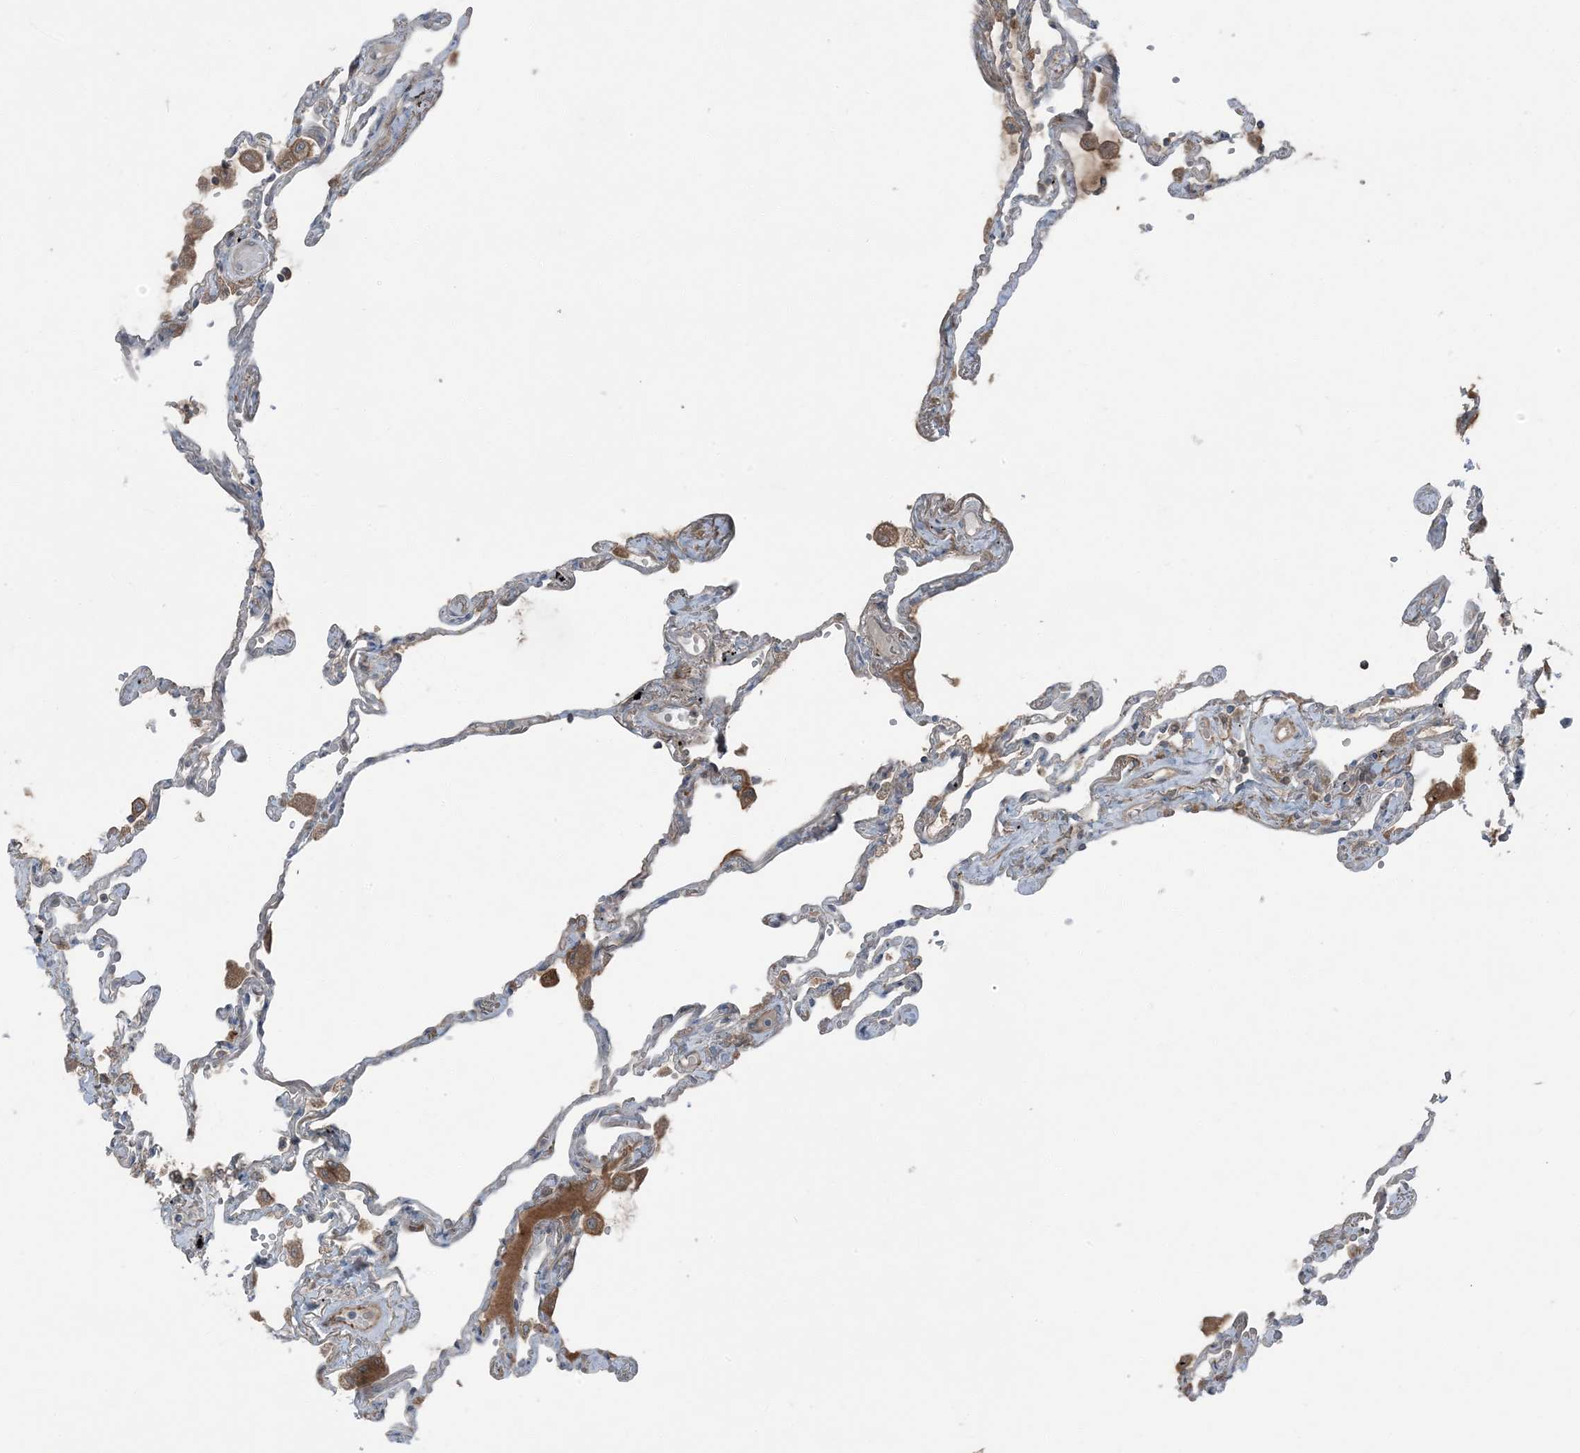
{"staining": {"intensity": "negative", "quantity": "none", "location": "none"}, "tissue": "lung", "cell_type": "Alveolar cells", "image_type": "normal", "snomed": [{"axis": "morphology", "description": "Normal tissue, NOS"}, {"axis": "topography", "description": "Lung"}], "caption": "Immunohistochemical staining of unremarkable lung exhibits no significant expression in alveolar cells. Brightfield microscopy of immunohistochemistry stained with DAB (3,3'-diaminobenzidine) (brown) and hematoxylin (blue), captured at high magnification.", "gene": "RAB3GAP1", "patient": {"sex": "female", "age": 67}}